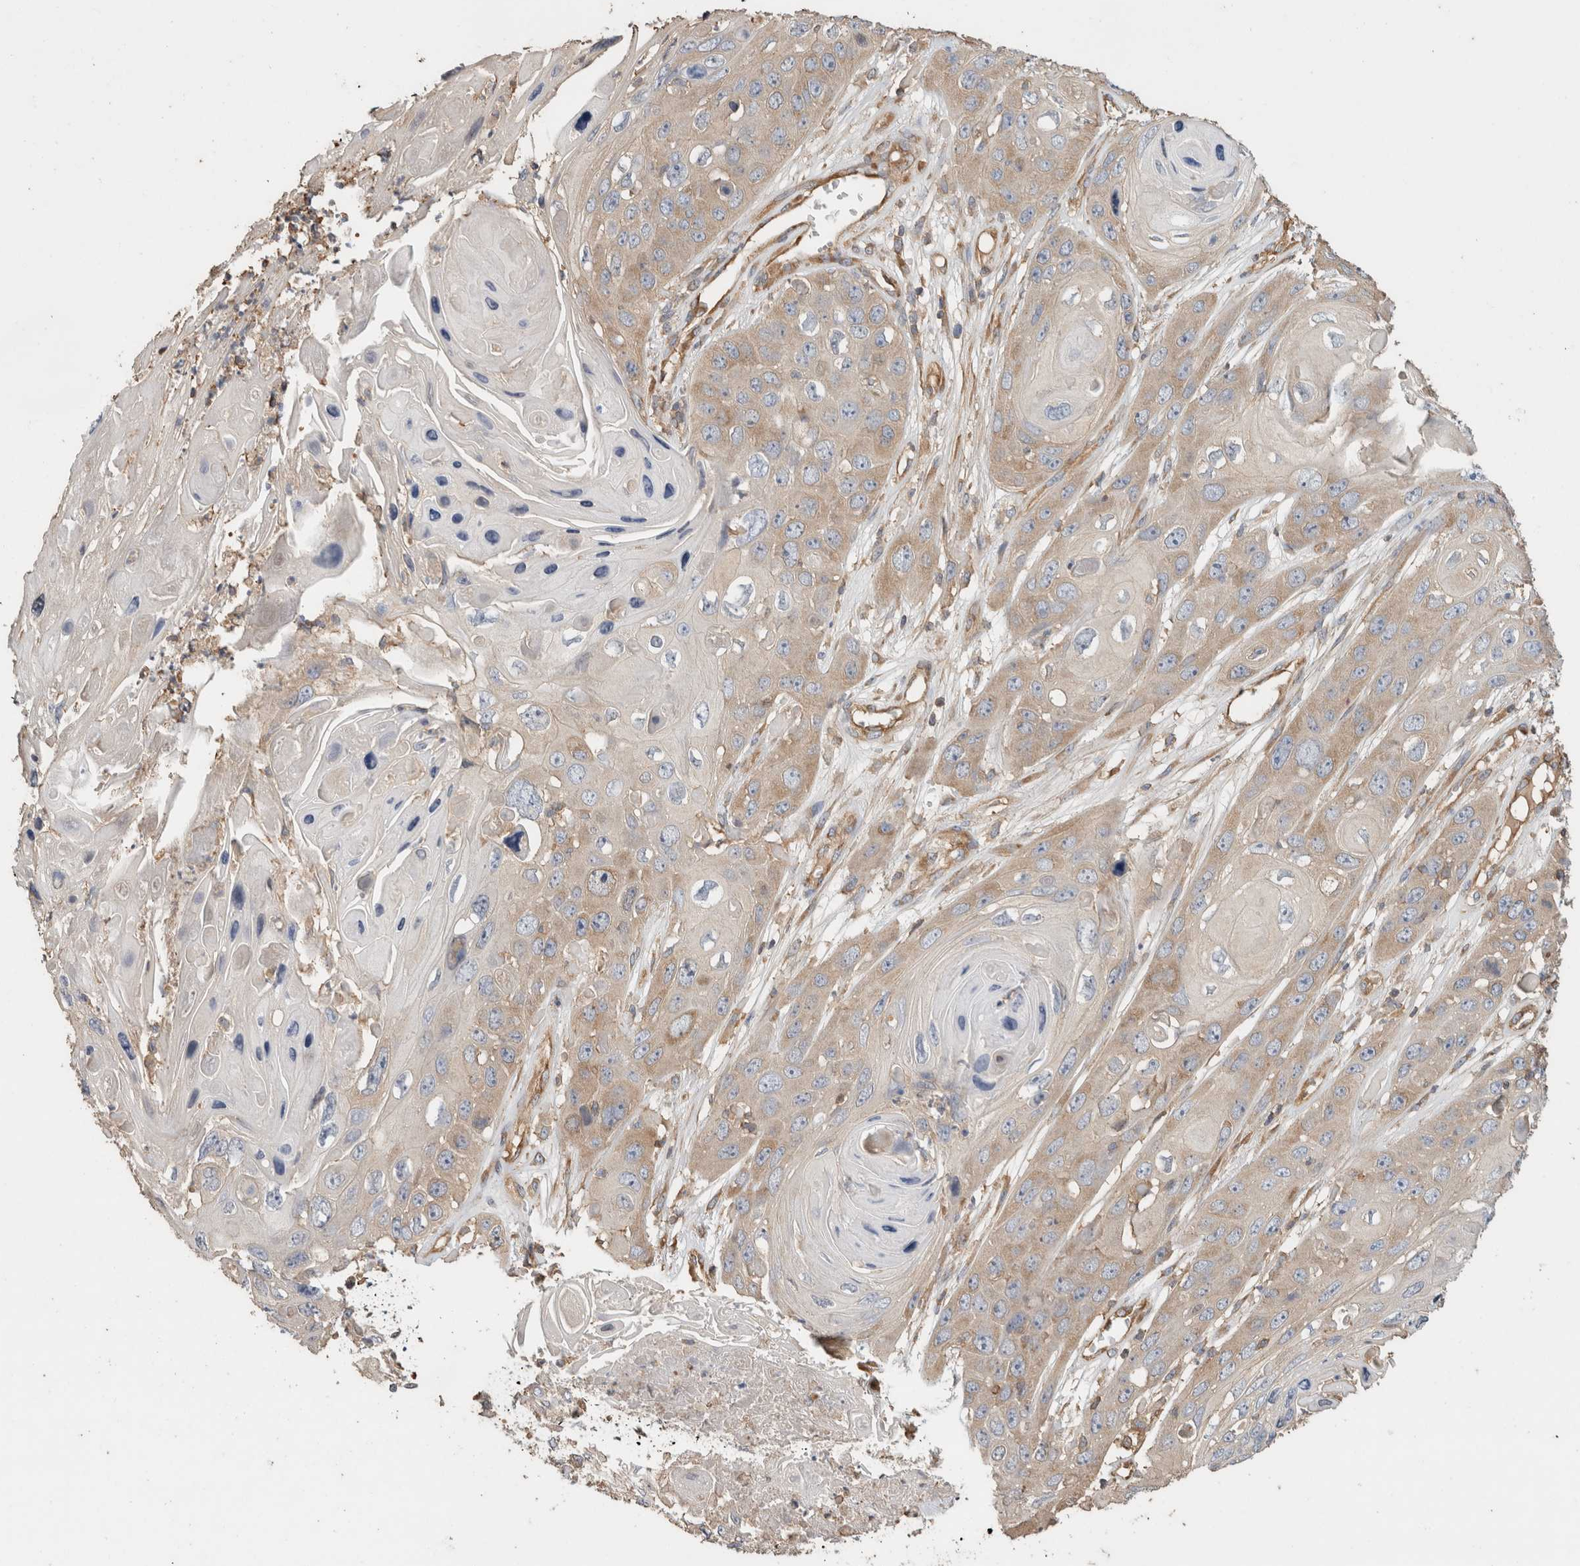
{"staining": {"intensity": "moderate", "quantity": ">75%", "location": "cytoplasmic/membranous"}, "tissue": "skin cancer", "cell_type": "Tumor cells", "image_type": "cancer", "snomed": [{"axis": "morphology", "description": "Squamous cell carcinoma, NOS"}, {"axis": "topography", "description": "Skin"}], "caption": "Immunohistochemistry (IHC) histopathology image of neoplastic tissue: skin cancer (squamous cell carcinoma) stained using immunohistochemistry (IHC) reveals medium levels of moderate protein expression localized specifically in the cytoplasmic/membranous of tumor cells, appearing as a cytoplasmic/membranous brown color.", "gene": "EIF4G3", "patient": {"sex": "male", "age": 55}}